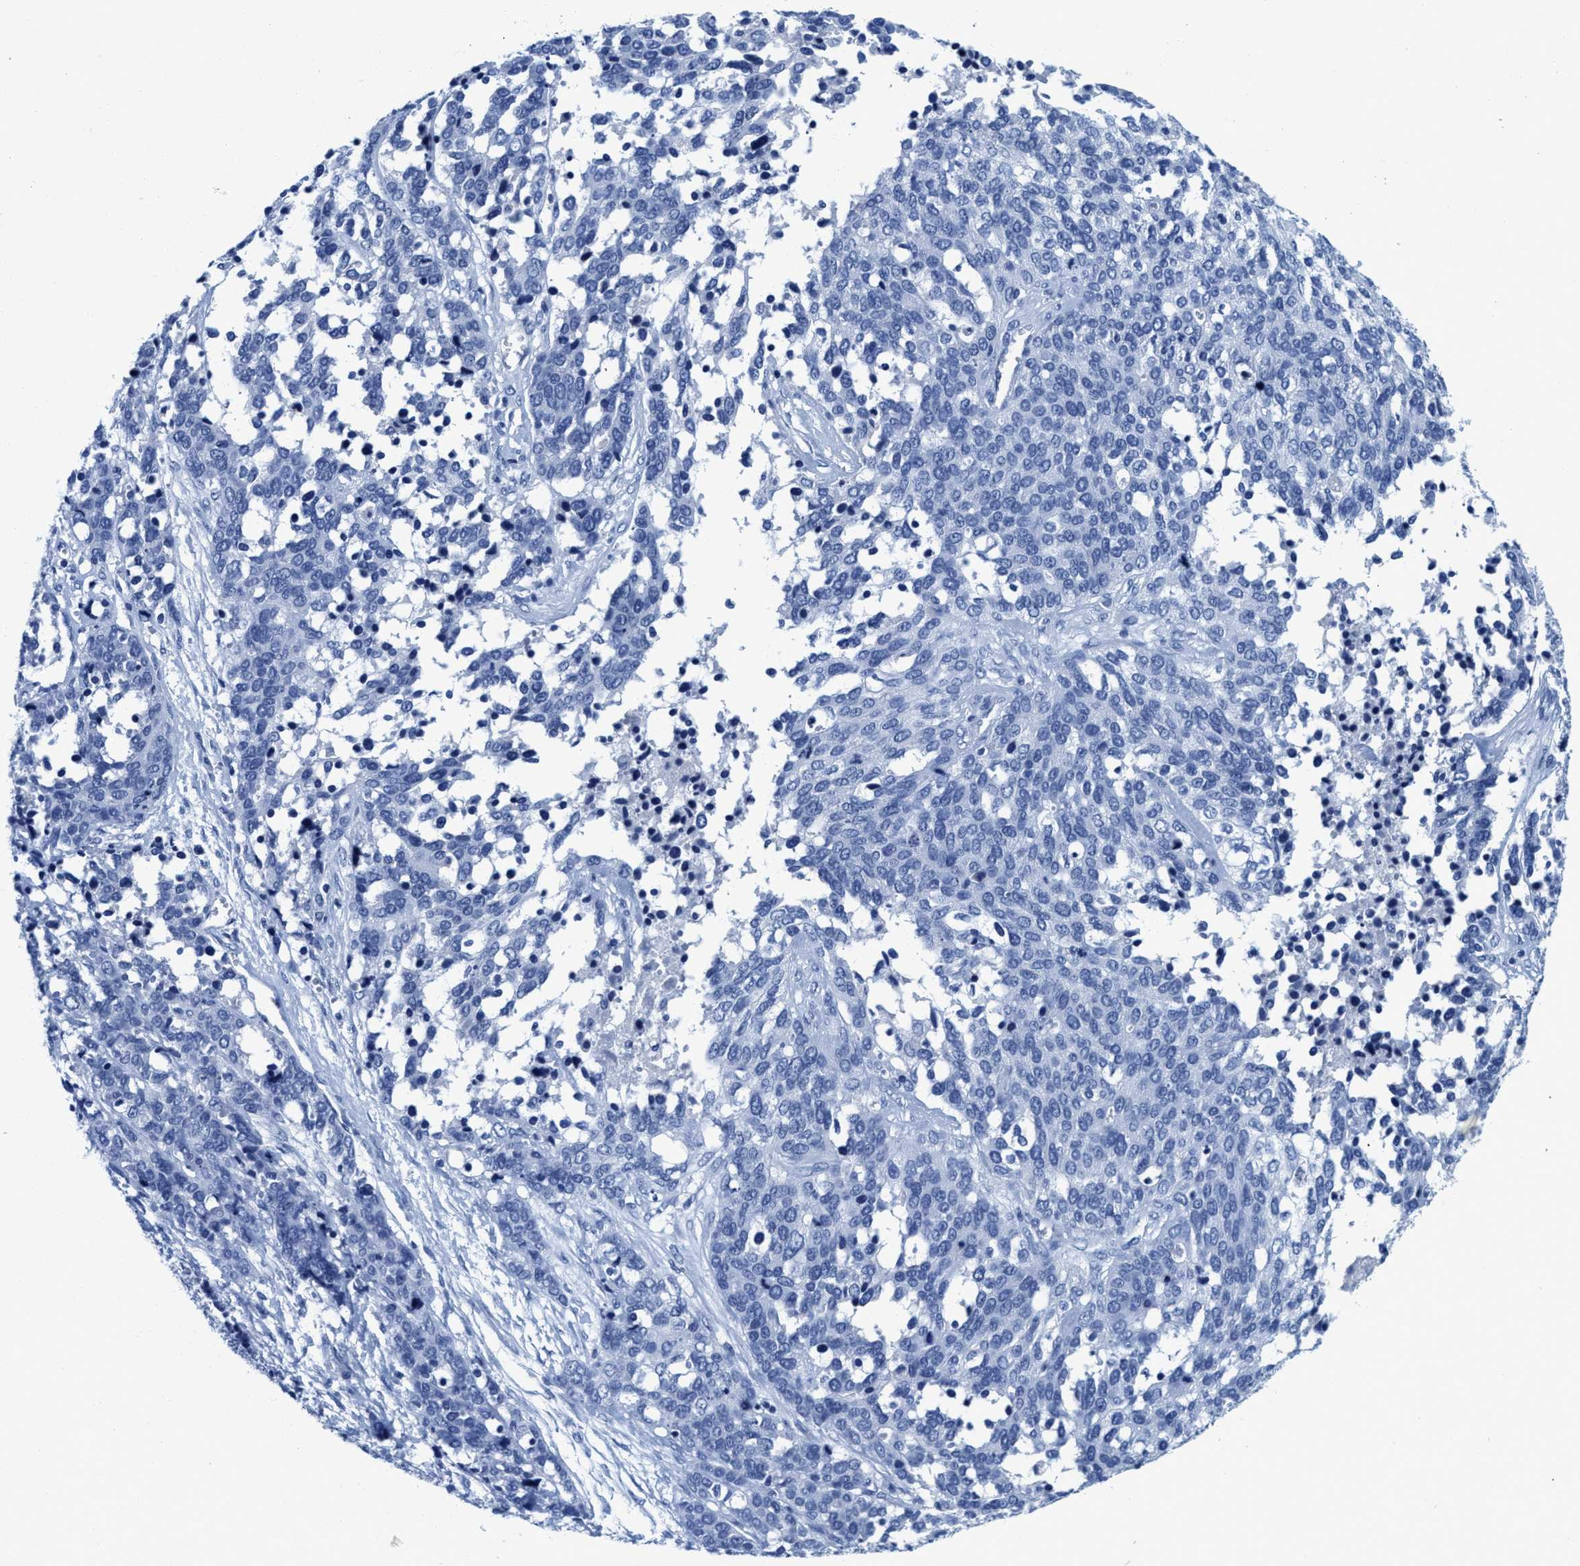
{"staining": {"intensity": "negative", "quantity": "none", "location": "none"}, "tissue": "ovarian cancer", "cell_type": "Tumor cells", "image_type": "cancer", "snomed": [{"axis": "morphology", "description": "Cystadenocarcinoma, serous, NOS"}, {"axis": "topography", "description": "Ovary"}], "caption": "There is no significant positivity in tumor cells of ovarian cancer.", "gene": "TTC3", "patient": {"sex": "female", "age": 44}}